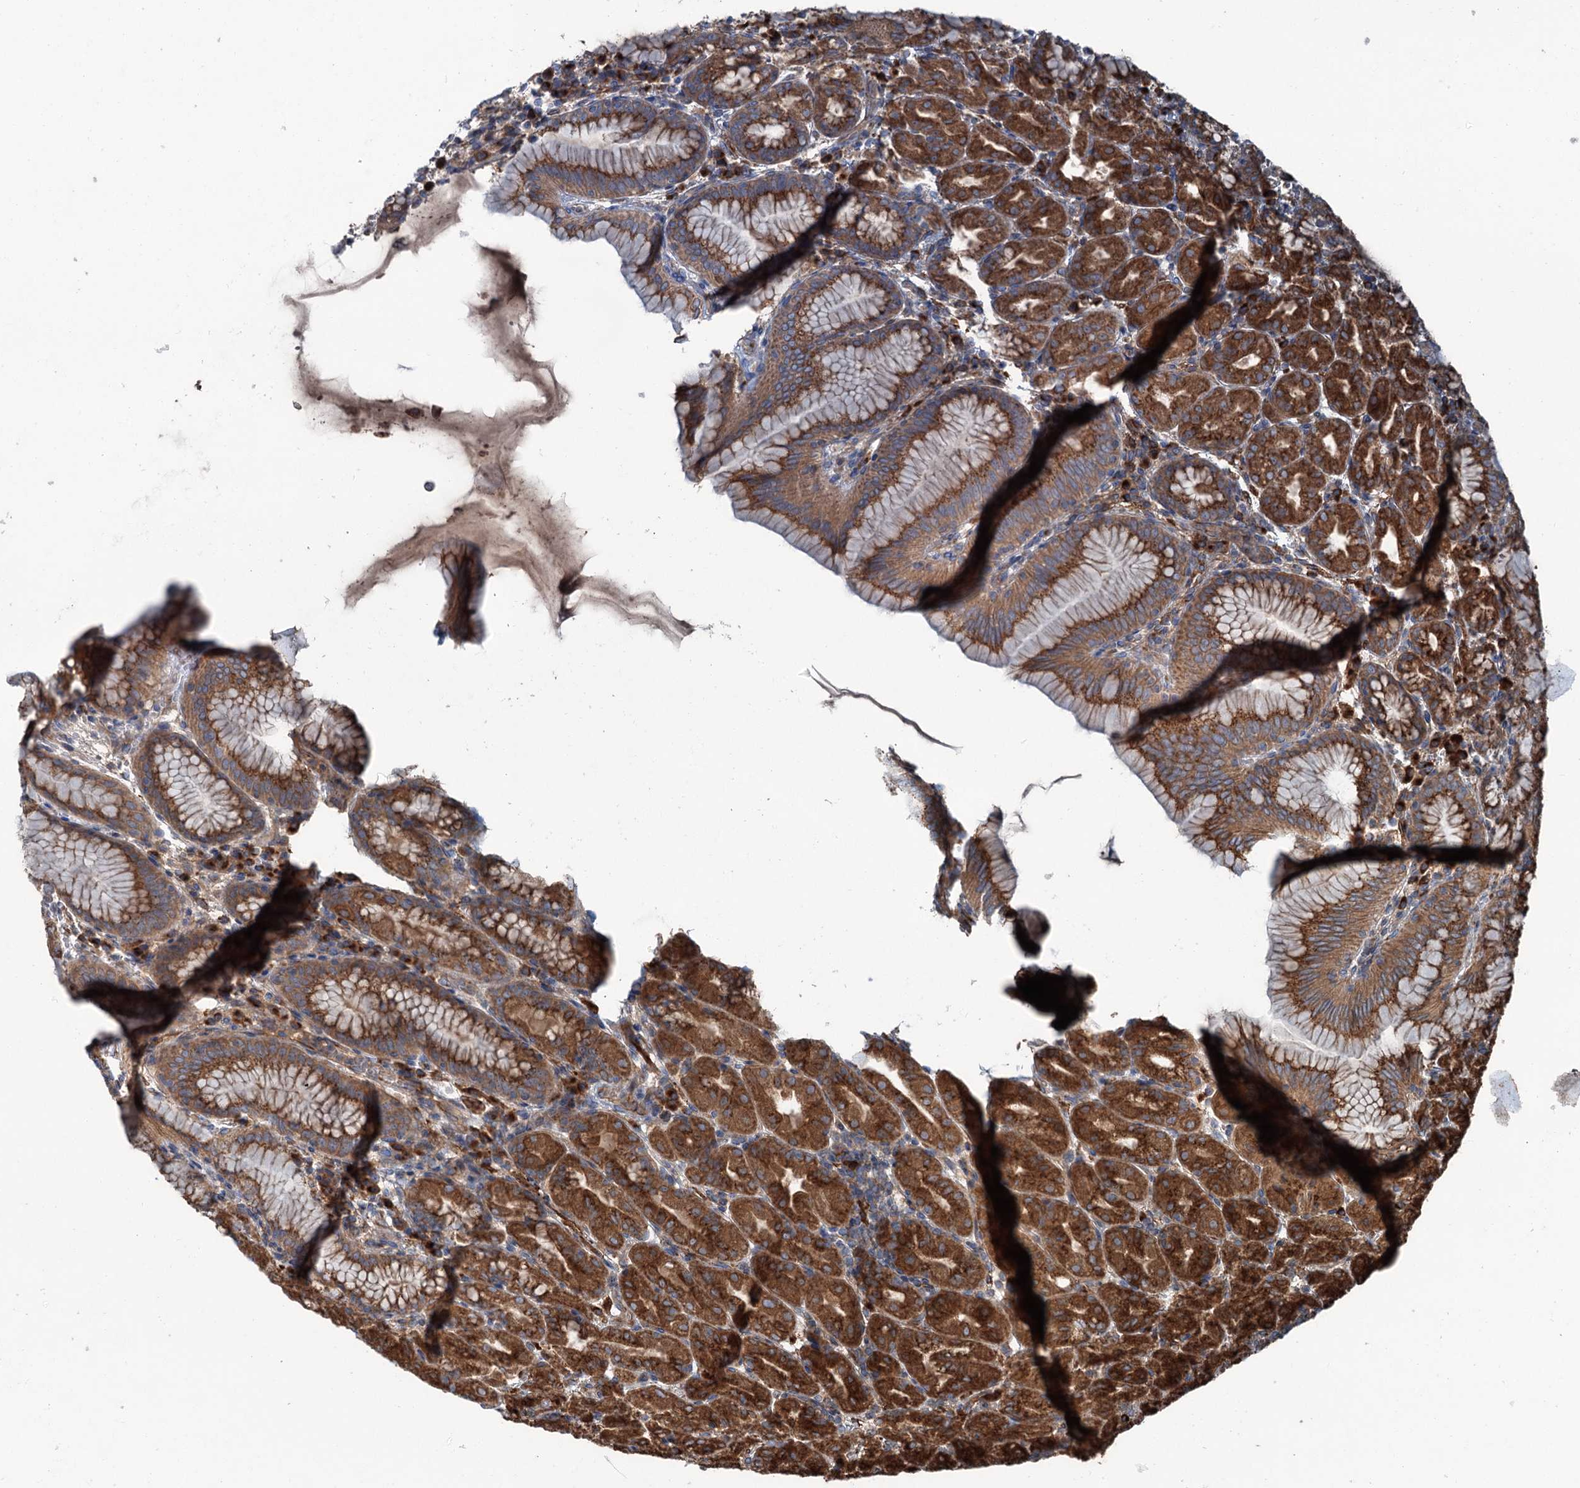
{"staining": {"intensity": "strong", "quantity": ">75%", "location": "cytoplasmic/membranous"}, "tissue": "stomach", "cell_type": "Glandular cells", "image_type": "normal", "snomed": [{"axis": "morphology", "description": "Normal tissue, NOS"}, {"axis": "topography", "description": "Stomach"}], "caption": "IHC of benign stomach reveals high levels of strong cytoplasmic/membranous positivity in approximately >75% of glandular cells. The staining is performed using DAB (3,3'-diaminobenzidine) brown chromogen to label protein expression. The nuclei are counter-stained blue using hematoxylin.", "gene": "CALCOCO1", "patient": {"sex": "female", "age": 79}}